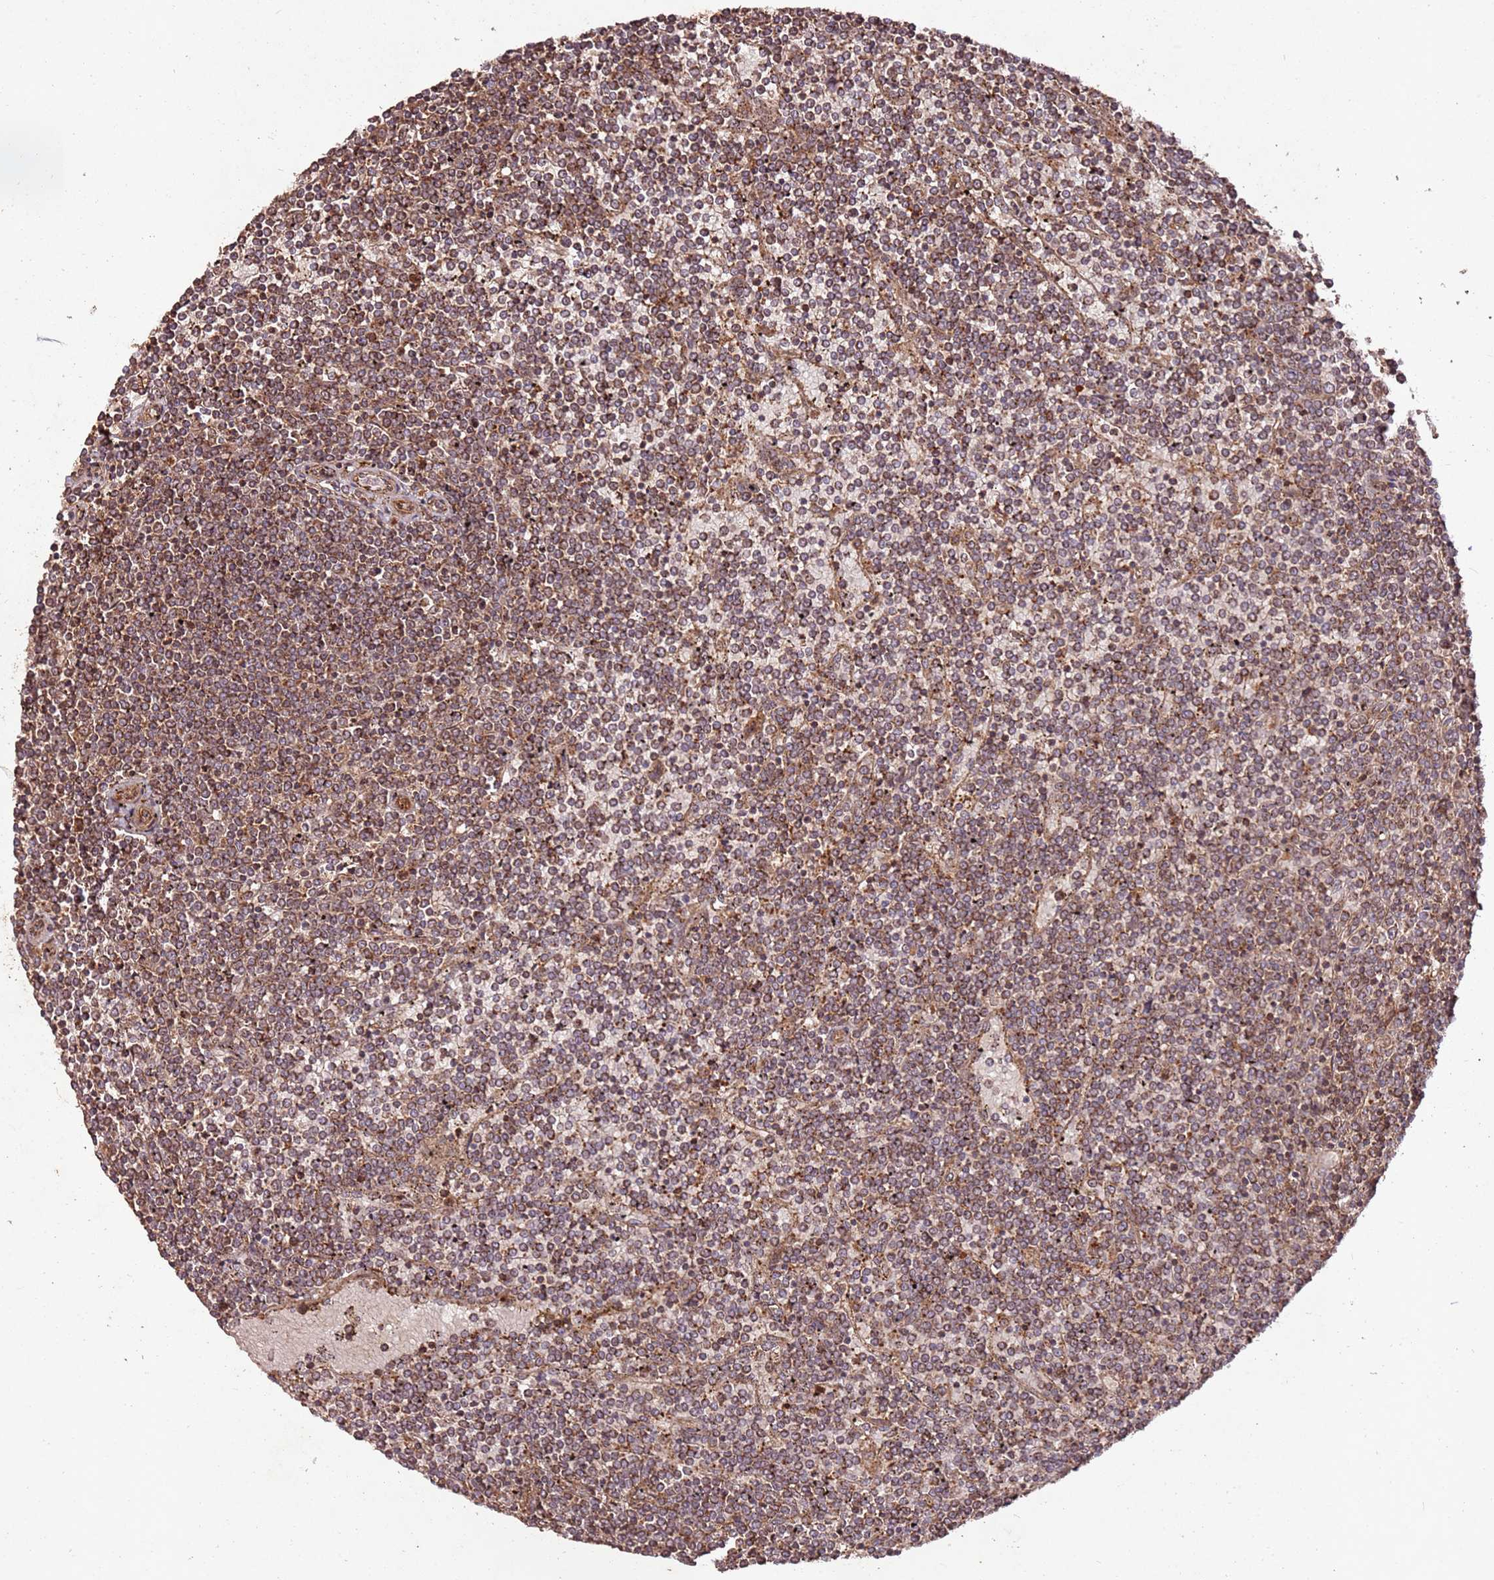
{"staining": {"intensity": "moderate", "quantity": ">75%", "location": "cytoplasmic/membranous"}, "tissue": "lymphoma", "cell_type": "Tumor cells", "image_type": "cancer", "snomed": [{"axis": "morphology", "description": "Malignant lymphoma, non-Hodgkin's type, Low grade"}, {"axis": "topography", "description": "Spleen"}], "caption": "About >75% of tumor cells in malignant lymphoma, non-Hodgkin's type (low-grade) demonstrate moderate cytoplasmic/membranous protein expression as visualized by brown immunohistochemical staining.", "gene": "FAM186A", "patient": {"sex": "female", "age": 19}}